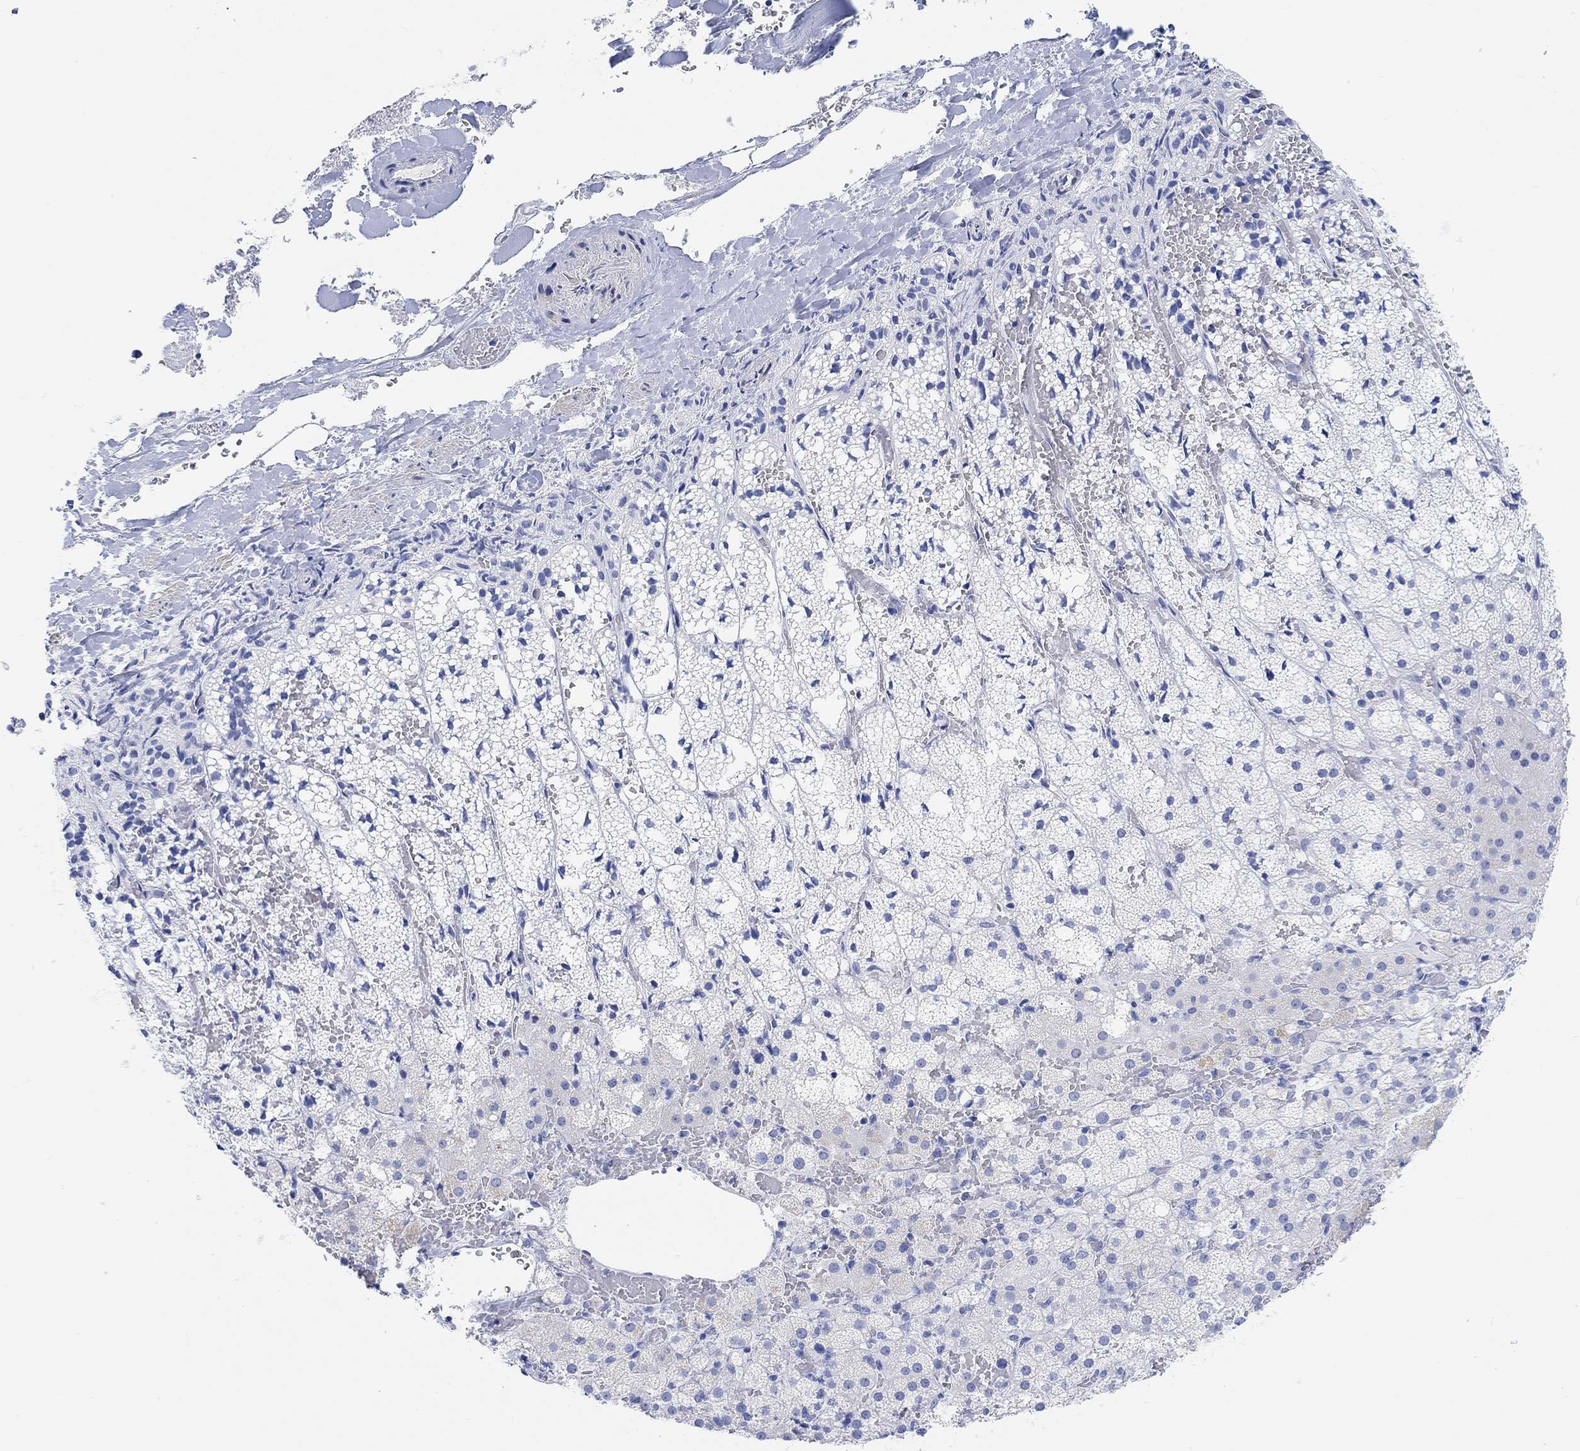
{"staining": {"intensity": "negative", "quantity": "none", "location": "none"}, "tissue": "adrenal gland", "cell_type": "Glandular cells", "image_type": "normal", "snomed": [{"axis": "morphology", "description": "Normal tissue, NOS"}, {"axis": "topography", "description": "Adrenal gland"}], "caption": "Image shows no protein expression in glandular cells of benign adrenal gland.", "gene": "ANKRD33", "patient": {"sex": "male", "age": 53}}